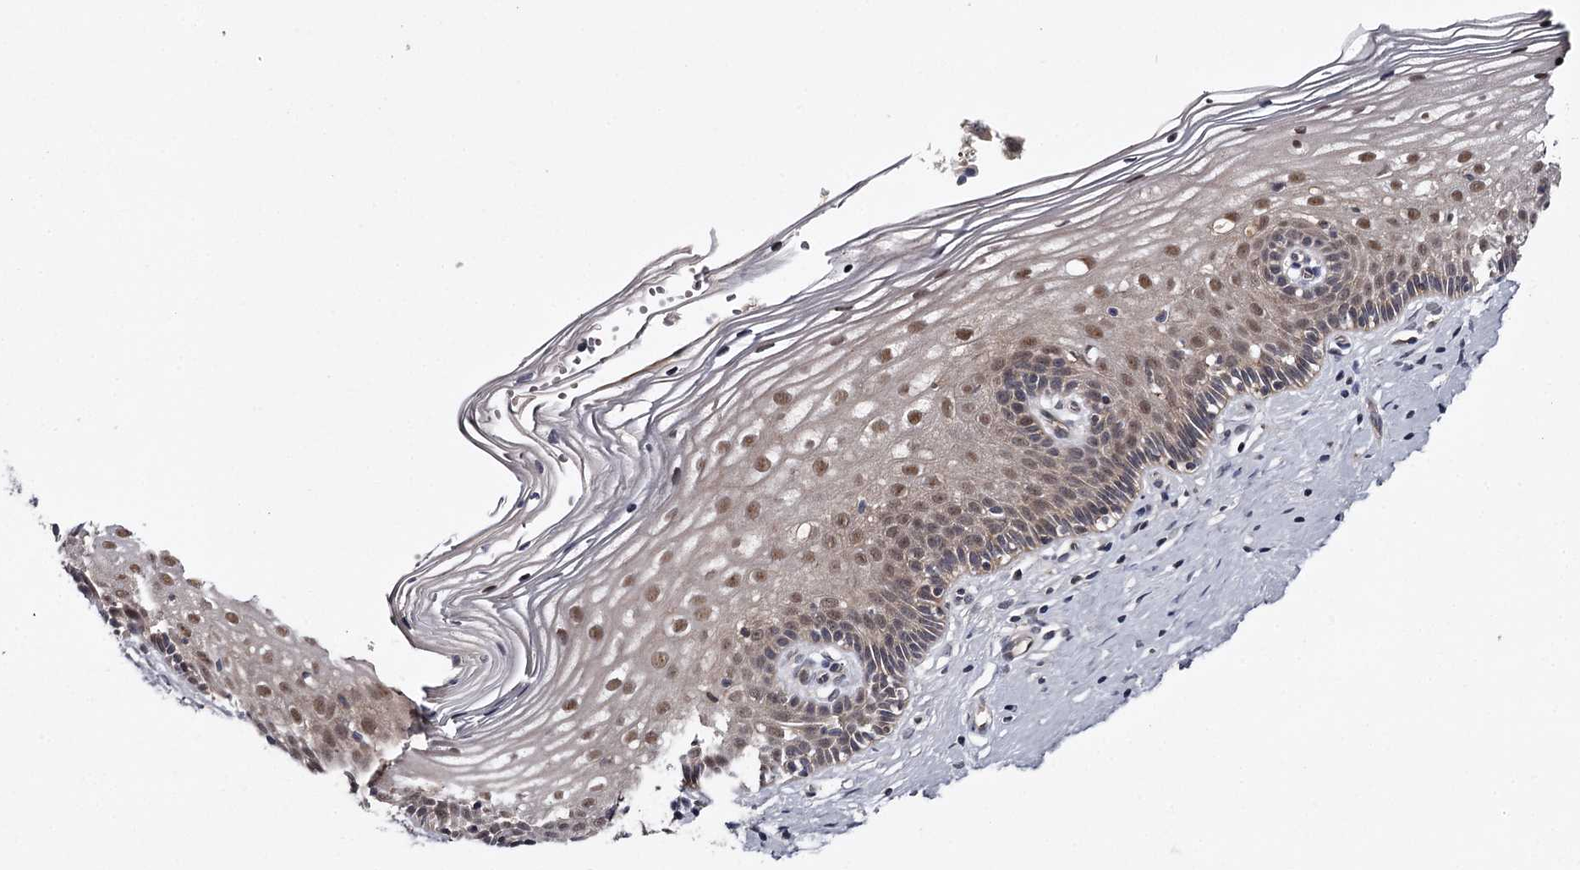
{"staining": {"intensity": "weak", "quantity": ">75%", "location": "cytoplasmic/membranous"}, "tissue": "cervix", "cell_type": "Glandular cells", "image_type": "normal", "snomed": [{"axis": "morphology", "description": "Normal tissue, NOS"}, {"axis": "topography", "description": "Cervix"}], "caption": "The micrograph displays immunohistochemical staining of unremarkable cervix. There is weak cytoplasmic/membranous expression is seen in approximately >75% of glandular cells. Using DAB (brown) and hematoxylin (blue) stains, captured at high magnification using brightfield microscopy.", "gene": "GTSF1", "patient": {"sex": "female", "age": 33}}